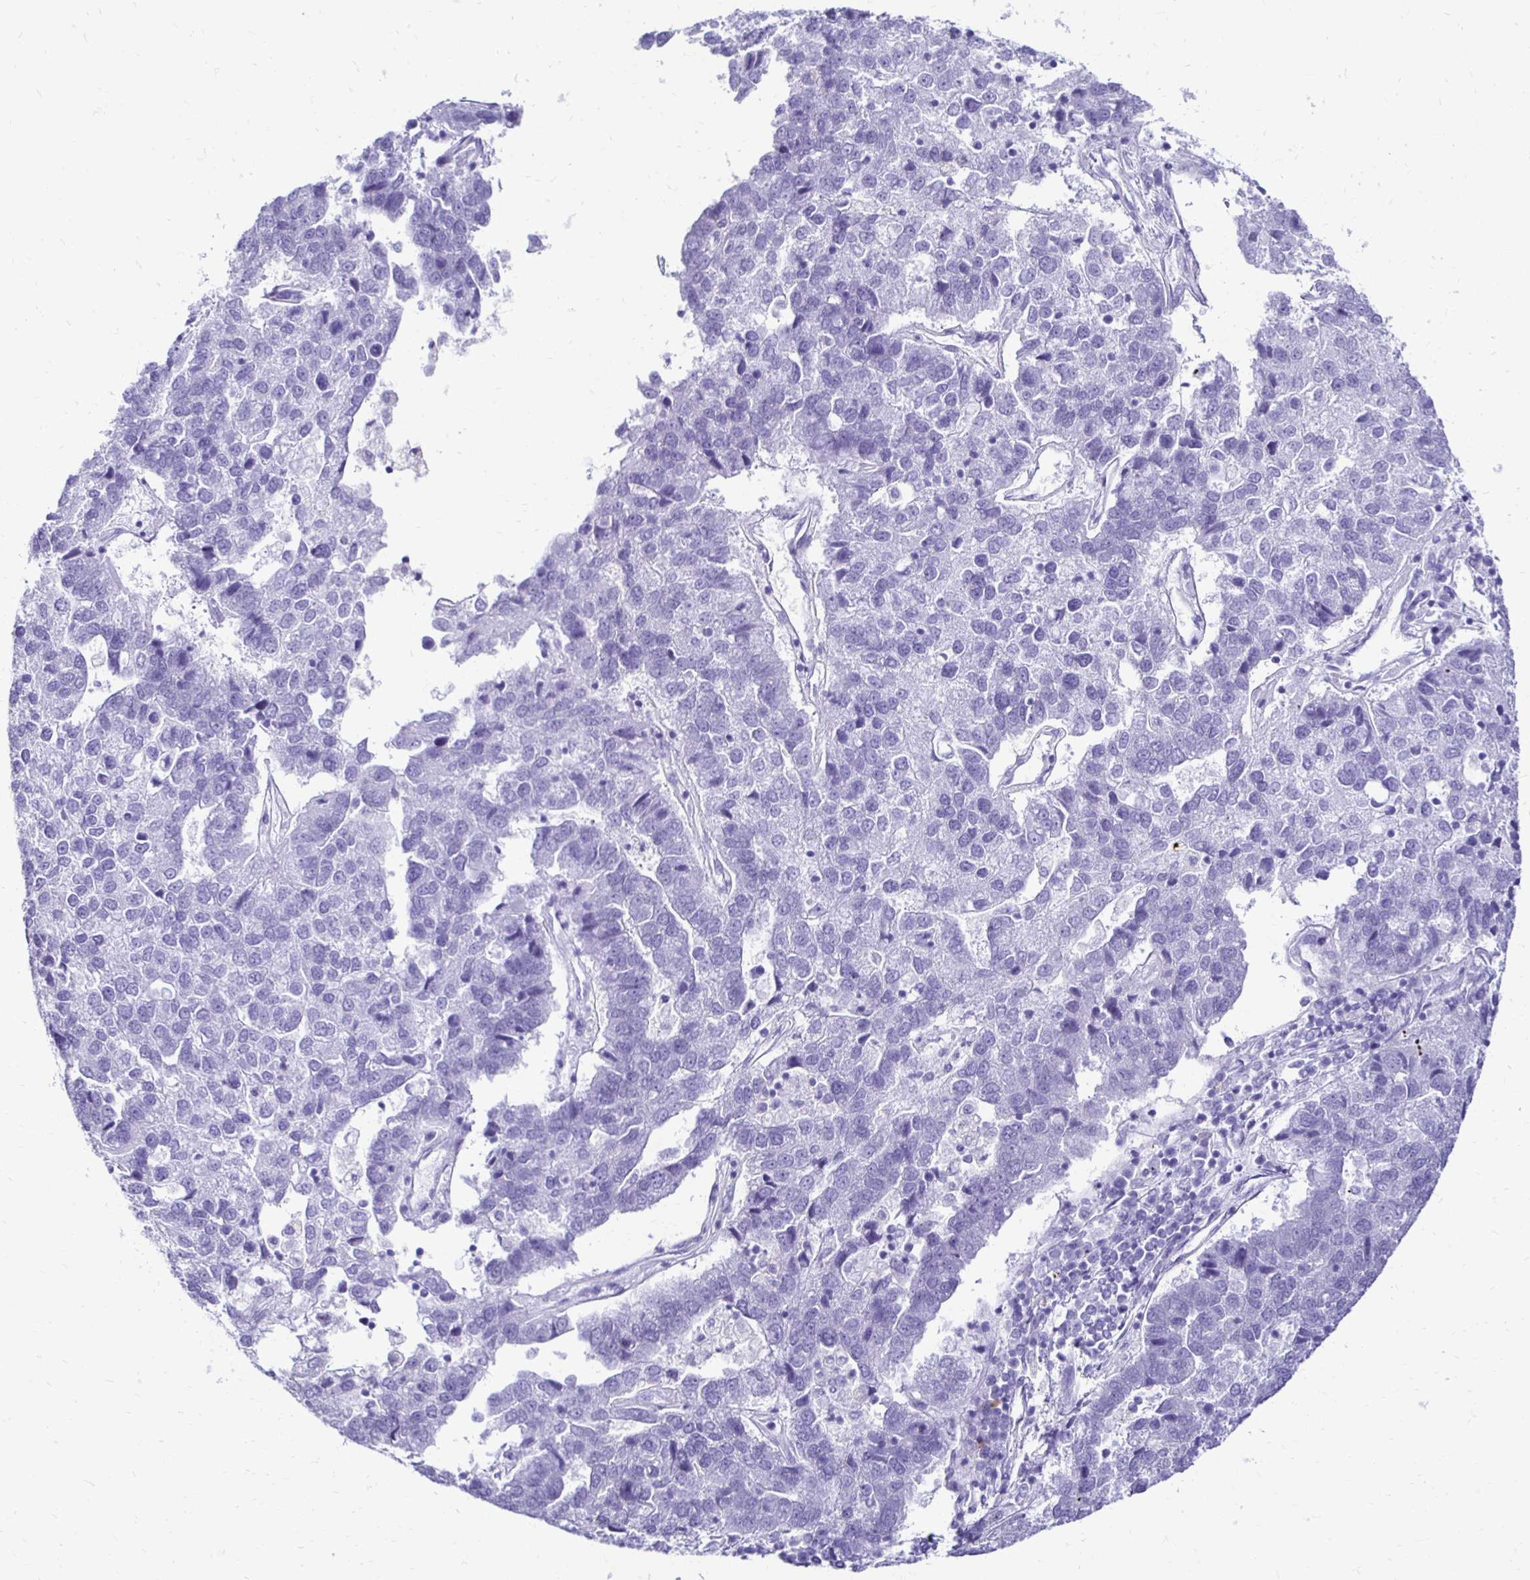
{"staining": {"intensity": "negative", "quantity": "none", "location": "none"}, "tissue": "pancreatic cancer", "cell_type": "Tumor cells", "image_type": "cancer", "snomed": [{"axis": "morphology", "description": "Adenocarcinoma, NOS"}, {"axis": "topography", "description": "Pancreas"}], "caption": "The photomicrograph exhibits no significant staining in tumor cells of adenocarcinoma (pancreatic).", "gene": "CST5", "patient": {"sex": "female", "age": 61}}